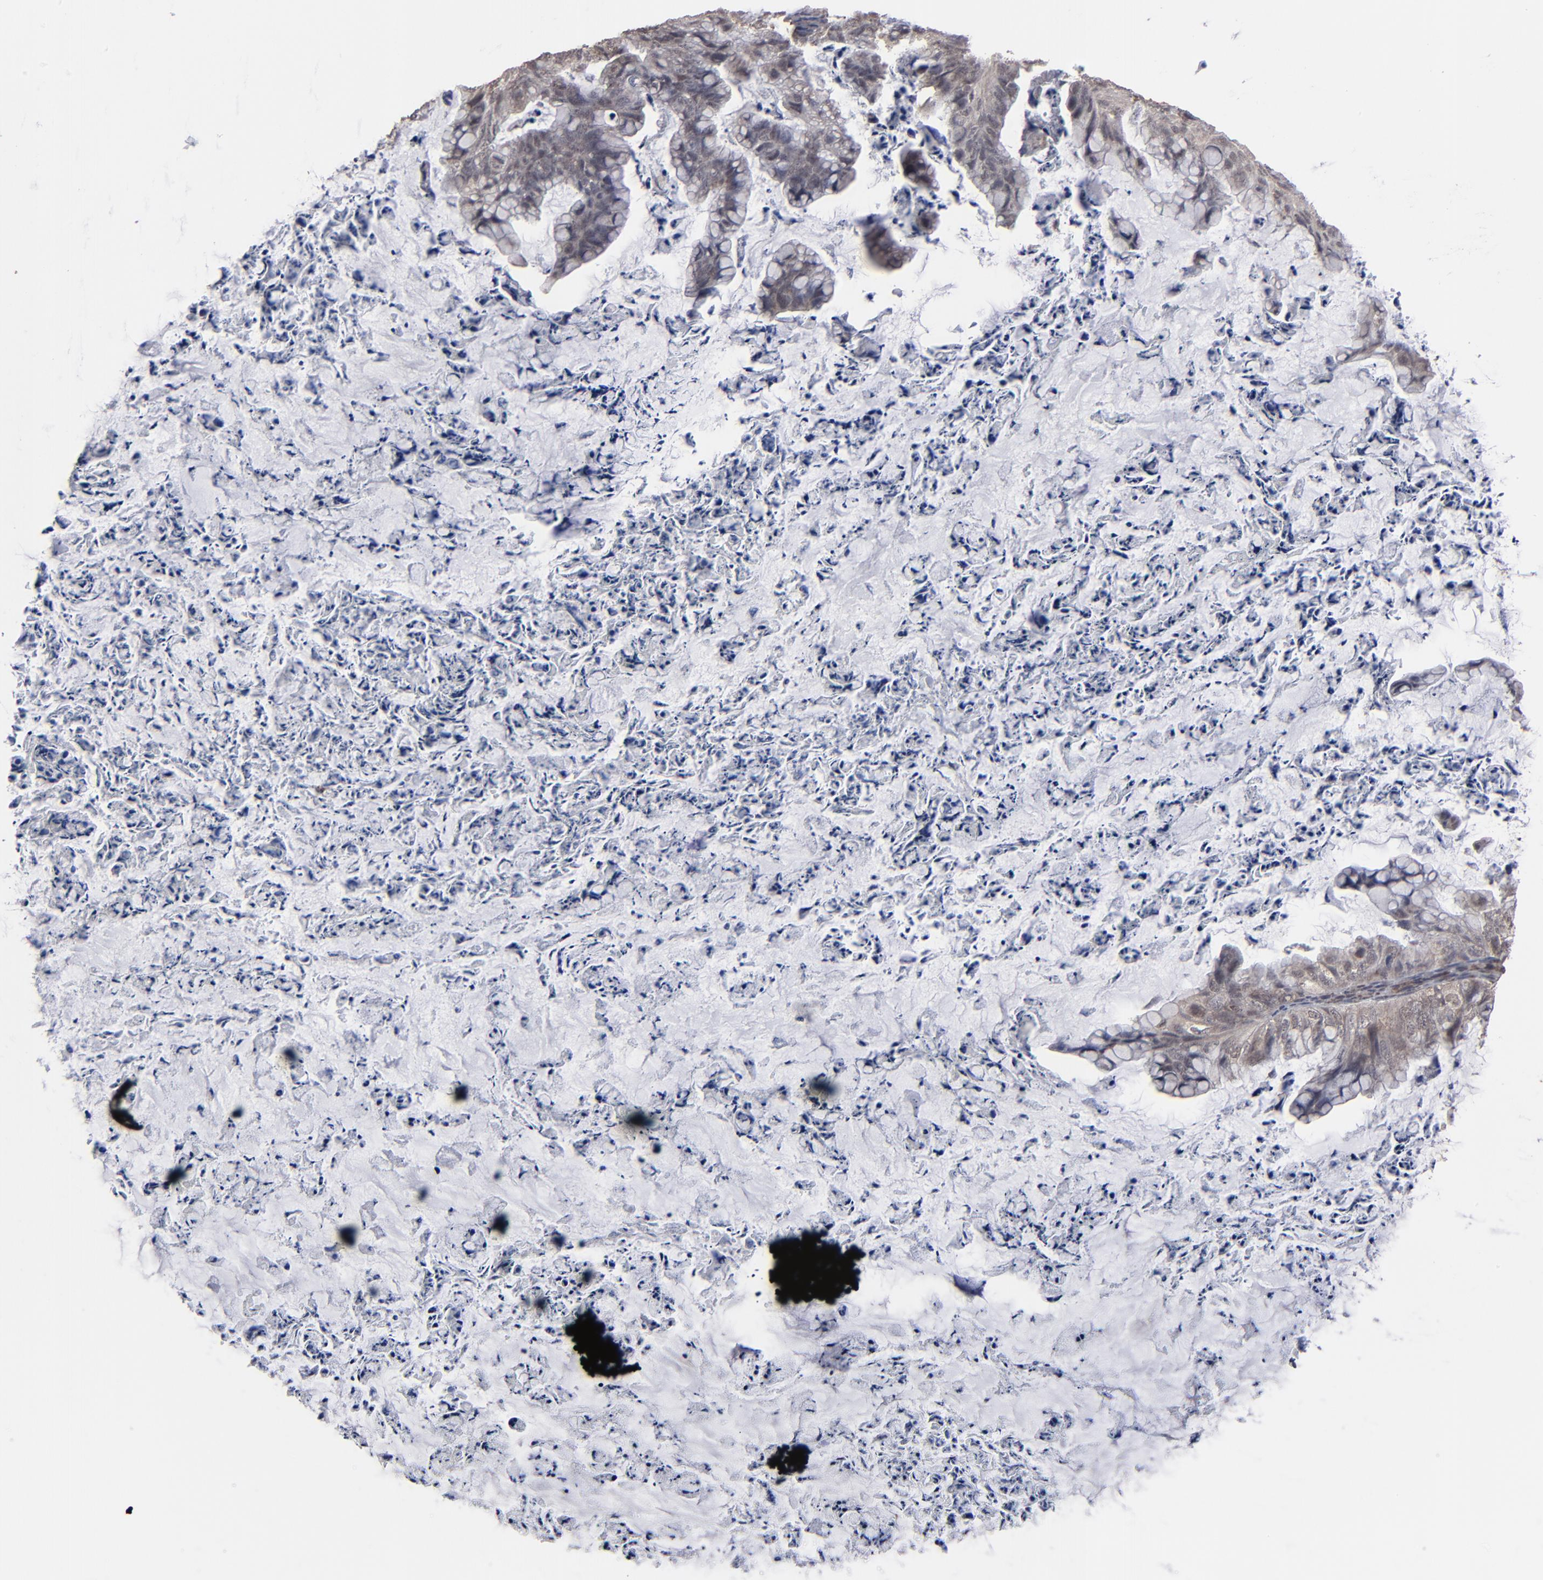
{"staining": {"intensity": "weak", "quantity": "<25%", "location": "cytoplasmic/membranous"}, "tissue": "ovarian cancer", "cell_type": "Tumor cells", "image_type": "cancer", "snomed": [{"axis": "morphology", "description": "Cystadenocarcinoma, mucinous, NOS"}, {"axis": "topography", "description": "Ovary"}], "caption": "Tumor cells show no significant protein expression in ovarian mucinous cystadenocarcinoma. (DAB (3,3'-diaminobenzidine) IHC with hematoxylin counter stain).", "gene": "BNIP3", "patient": {"sex": "female", "age": 36}}